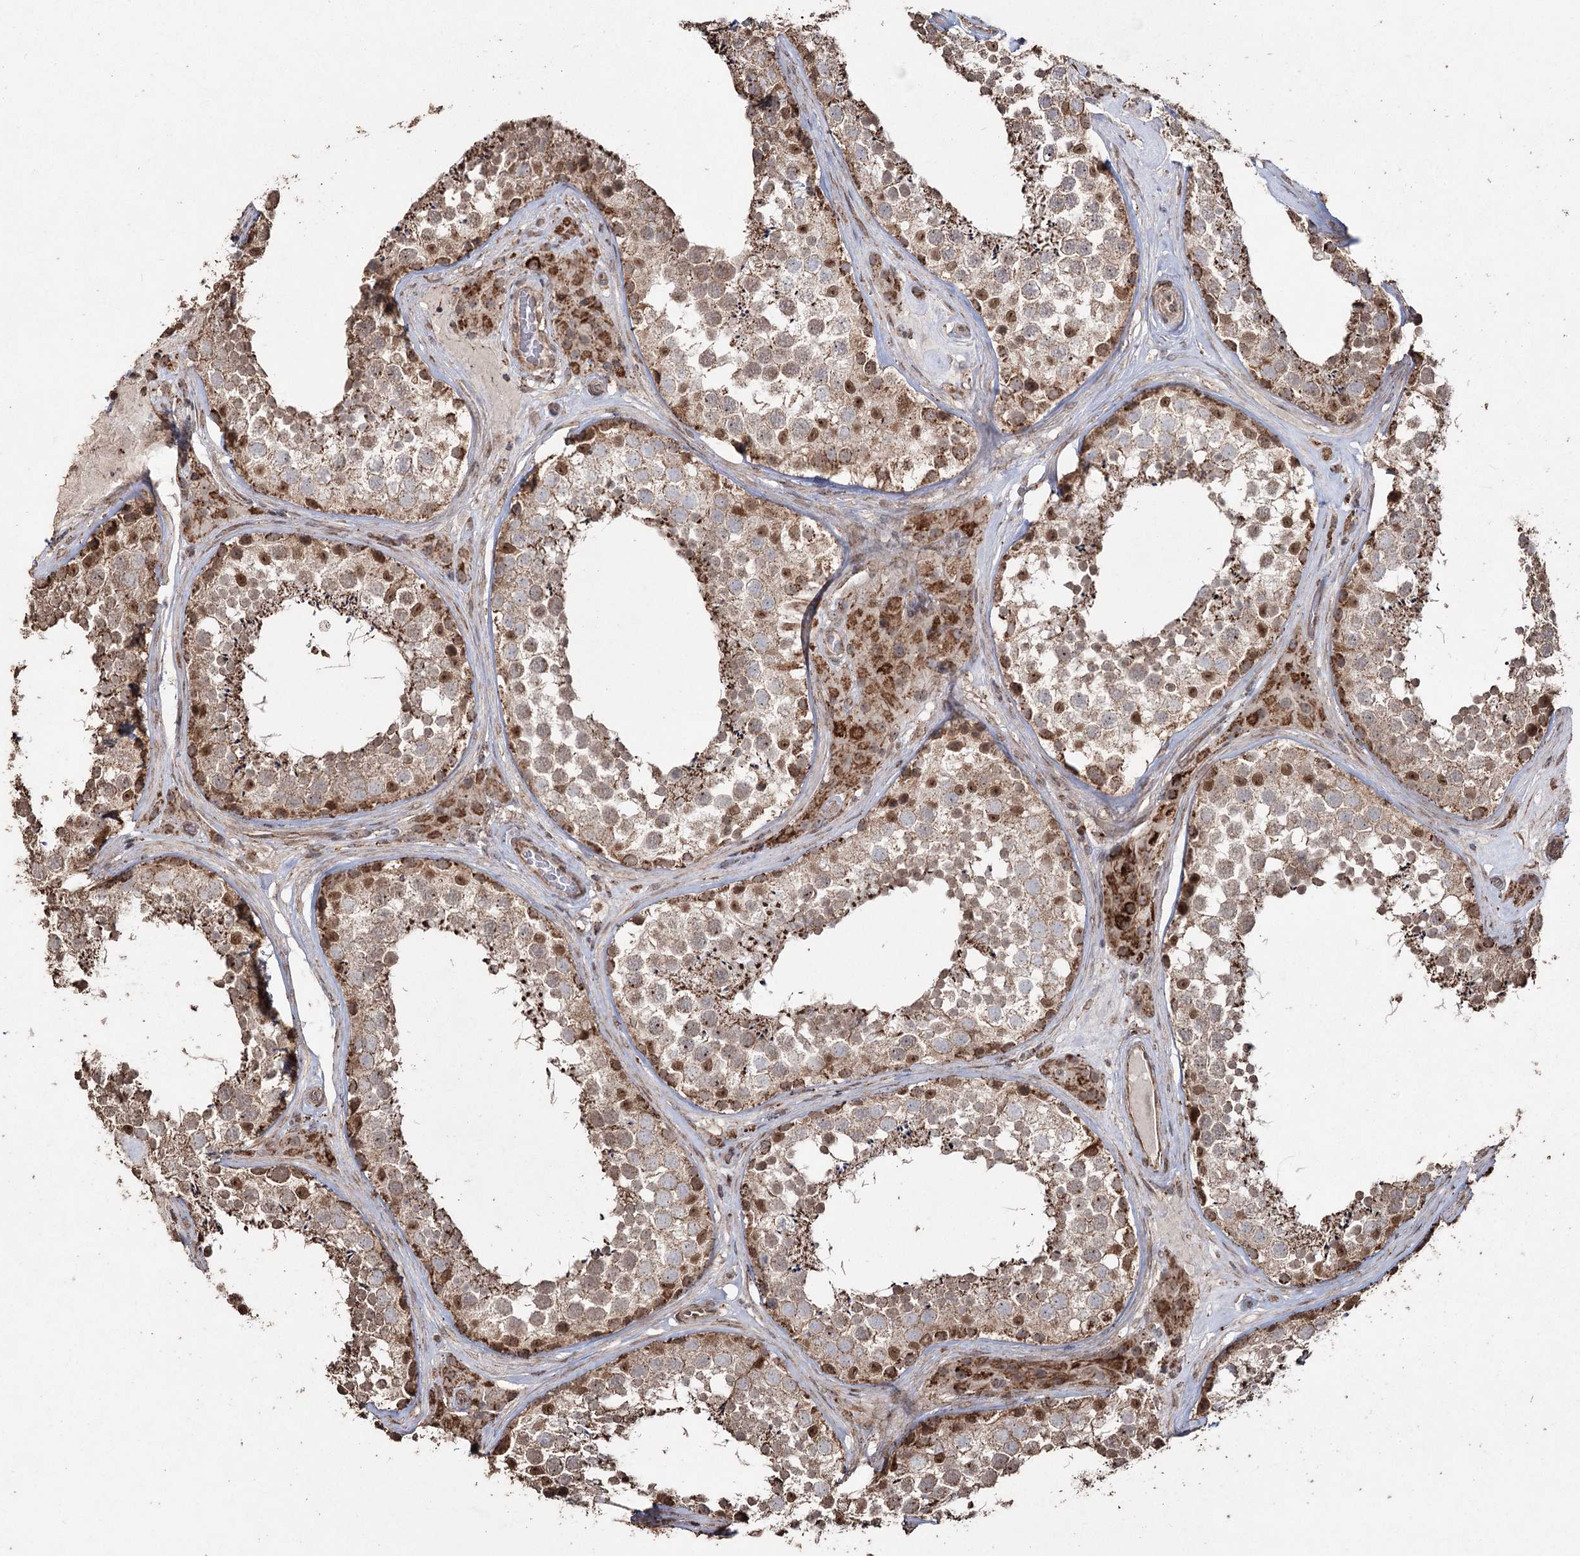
{"staining": {"intensity": "moderate", "quantity": ">75%", "location": "cytoplasmic/membranous"}, "tissue": "testis", "cell_type": "Cells in seminiferous ducts", "image_type": "normal", "snomed": [{"axis": "morphology", "description": "Normal tissue, NOS"}, {"axis": "topography", "description": "Testis"}], "caption": "Immunohistochemistry micrograph of benign testis: testis stained using immunohistochemistry (IHC) displays medium levels of moderate protein expression localized specifically in the cytoplasmic/membranous of cells in seminiferous ducts, appearing as a cytoplasmic/membranous brown color.", "gene": "SLF2", "patient": {"sex": "male", "age": 46}}